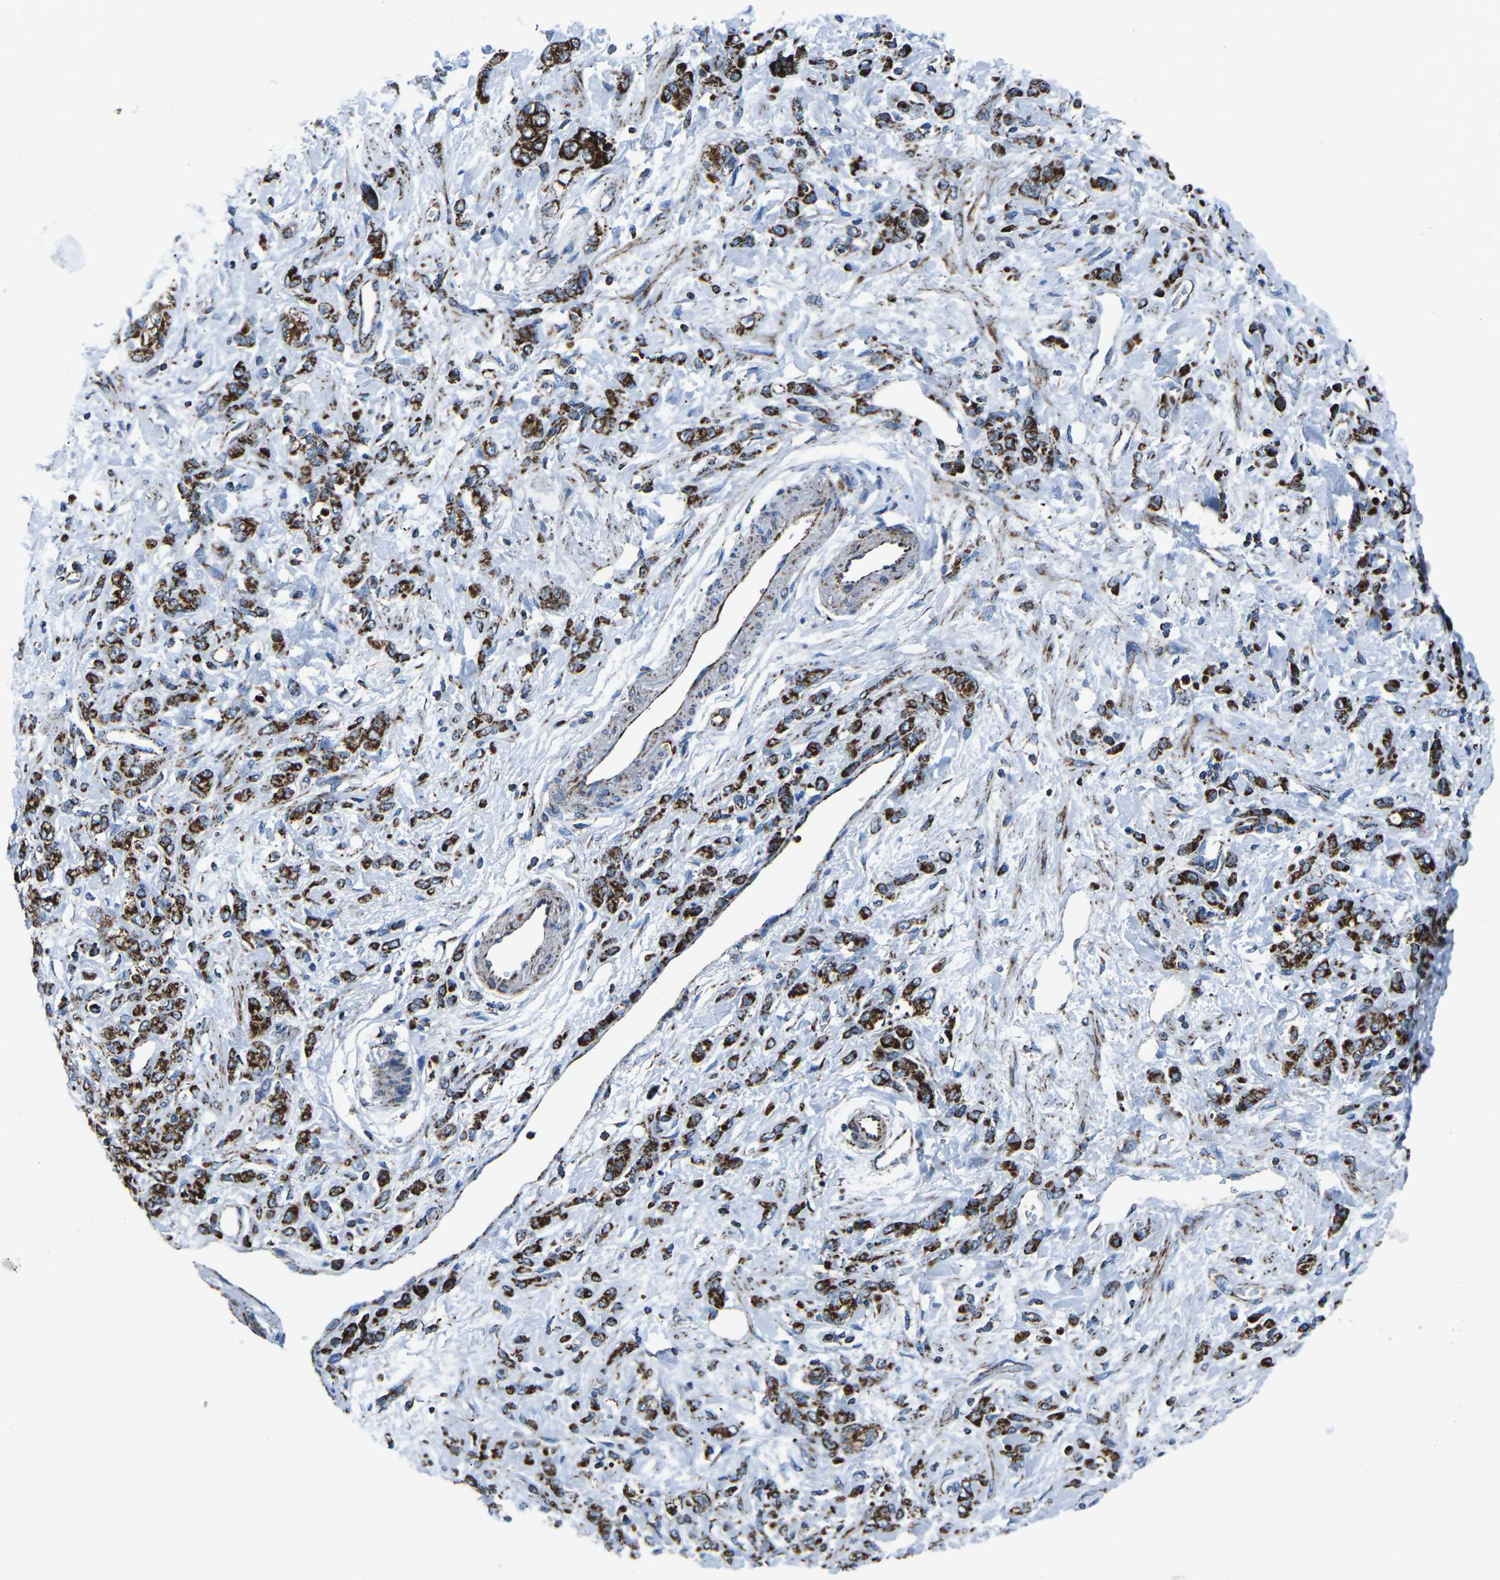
{"staining": {"intensity": "strong", "quantity": ">75%", "location": "cytoplasmic/membranous"}, "tissue": "stomach cancer", "cell_type": "Tumor cells", "image_type": "cancer", "snomed": [{"axis": "morphology", "description": "Normal tissue, NOS"}, {"axis": "morphology", "description": "Adenocarcinoma, NOS"}, {"axis": "topography", "description": "Stomach"}], "caption": "A brown stain shows strong cytoplasmic/membranous expression of a protein in human adenocarcinoma (stomach) tumor cells.", "gene": "MT-CO2", "patient": {"sex": "male", "age": 82}}